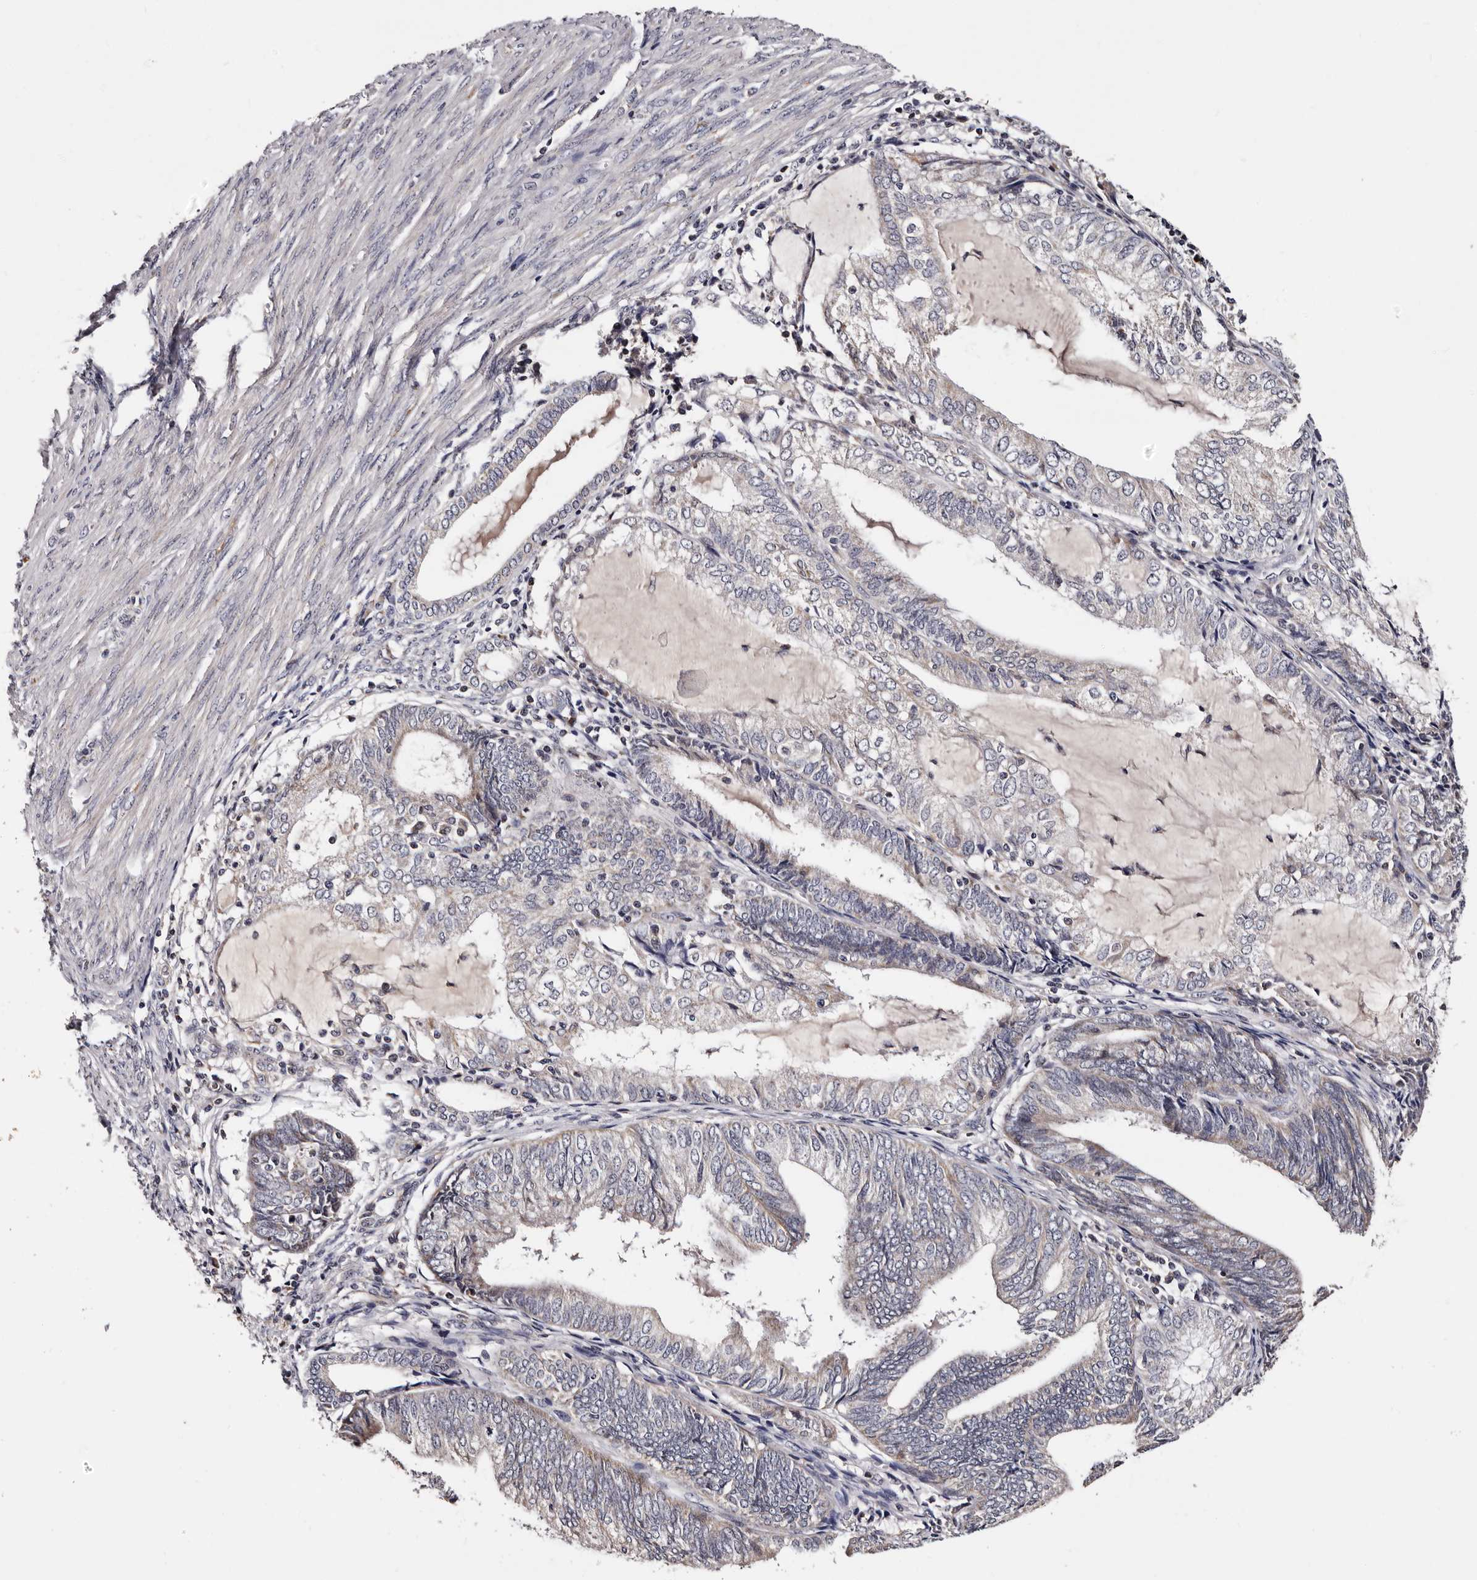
{"staining": {"intensity": "negative", "quantity": "none", "location": "none"}, "tissue": "endometrial cancer", "cell_type": "Tumor cells", "image_type": "cancer", "snomed": [{"axis": "morphology", "description": "Adenocarcinoma, NOS"}, {"axis": "topography", "description": "Endometrium"}], "caption": "A high-resolution micrograph shows immunohistochemistry (IHC) staining of endometrial cancer (adenocarcinoma), which exhibits no significant positivity in tumor cells.", "gene": "TAF4B", "patient": {"sex": "female", "age": 81}}